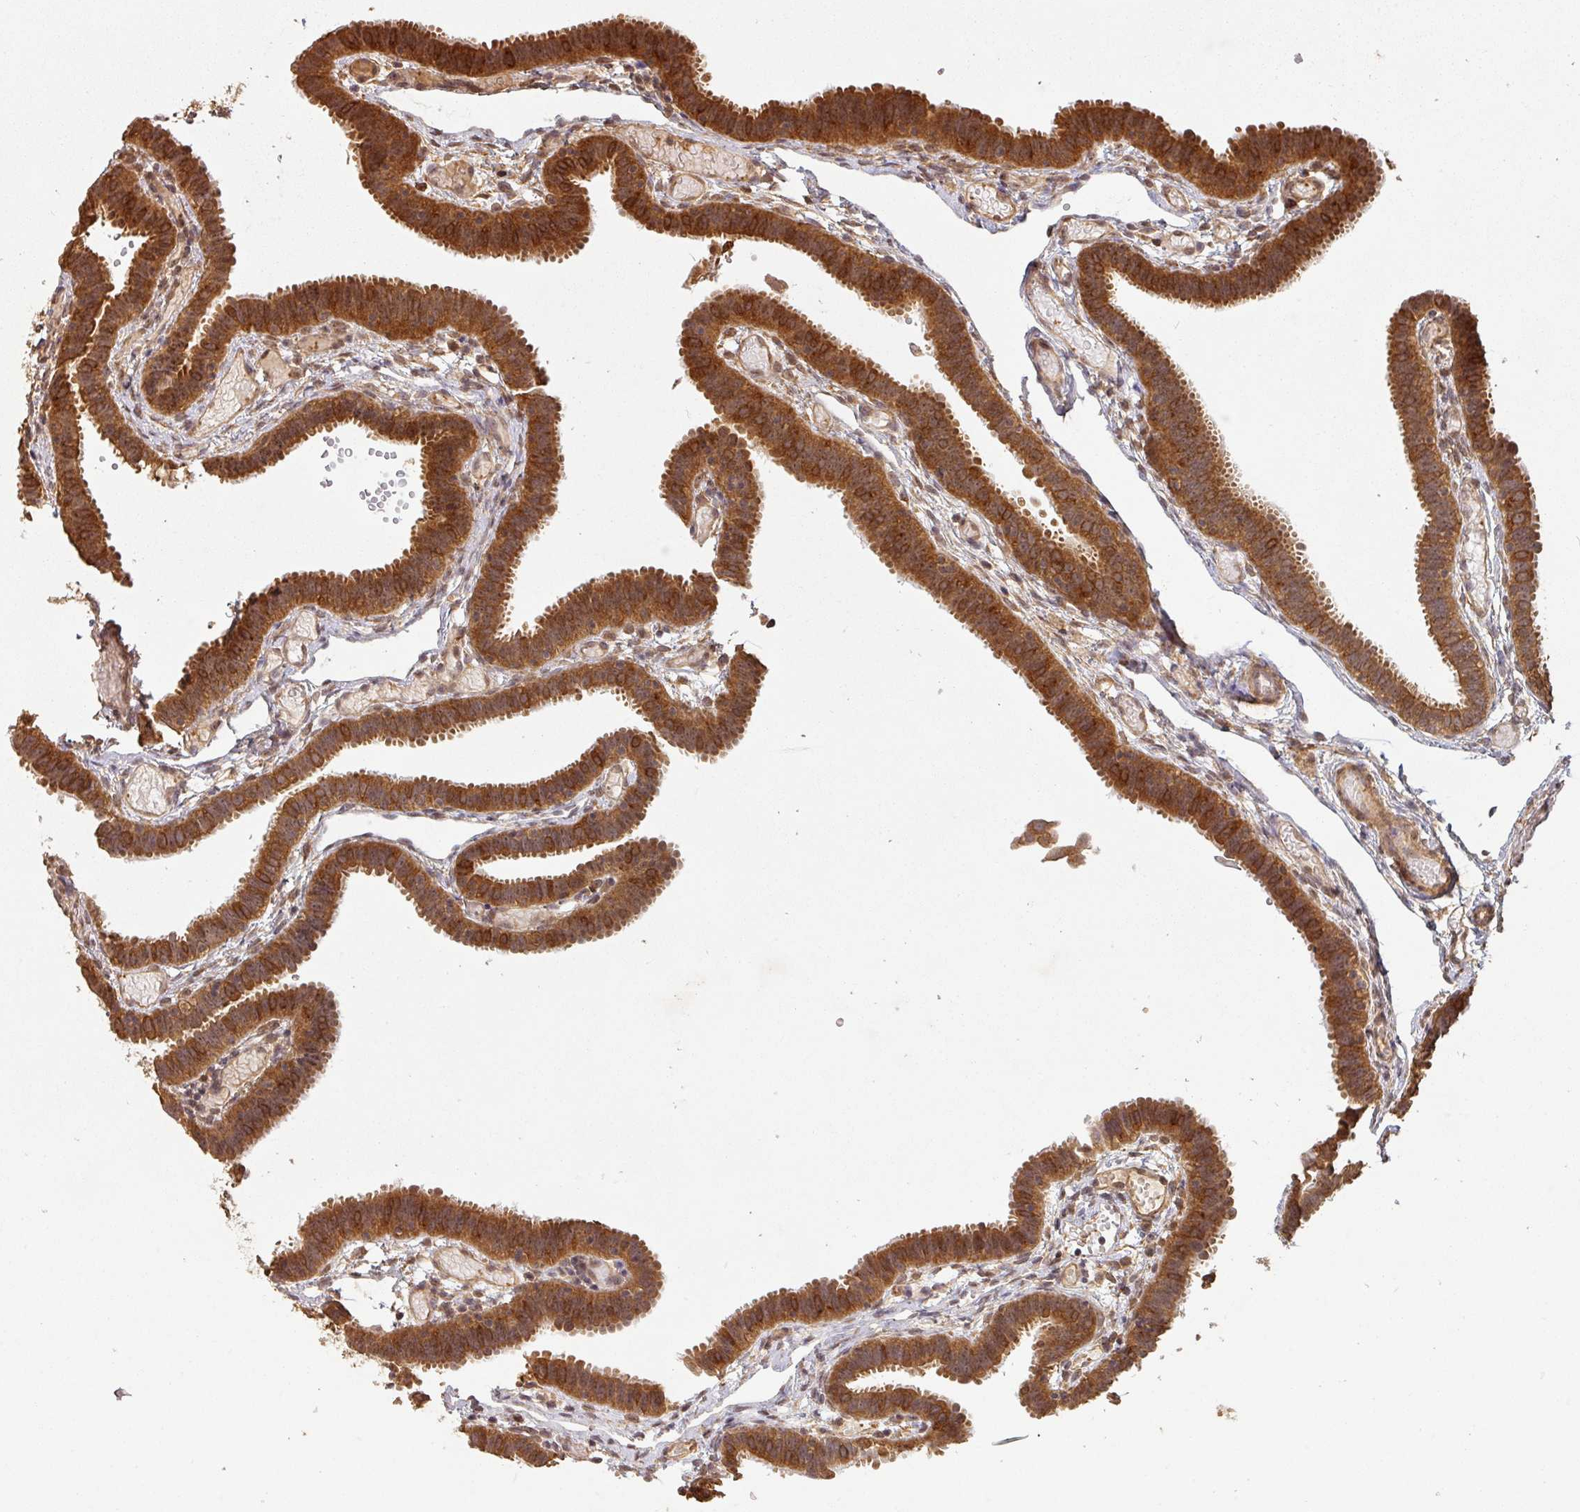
{"staining": {"intensity": "strong", "quantity": ">75%", "location": "cytoplasmic/membranous"}, "tissue": "fallopian tube", "cell_type": "Glandular cells", "image_type": "normal", "snomed": [{"axis": "morphology", "description": "Normal tissue, NOS"}, {"axis": "topography", "description": "Fallopian tube"}], "caption": "Immunohistochemical staining of normal fallopian tube shows high levels of strong cytoplasmic/membranous staining in approximately >75% of glandular cells.", "gene": "ZNF322", "patient": {"sex": "female", "age": 37}}